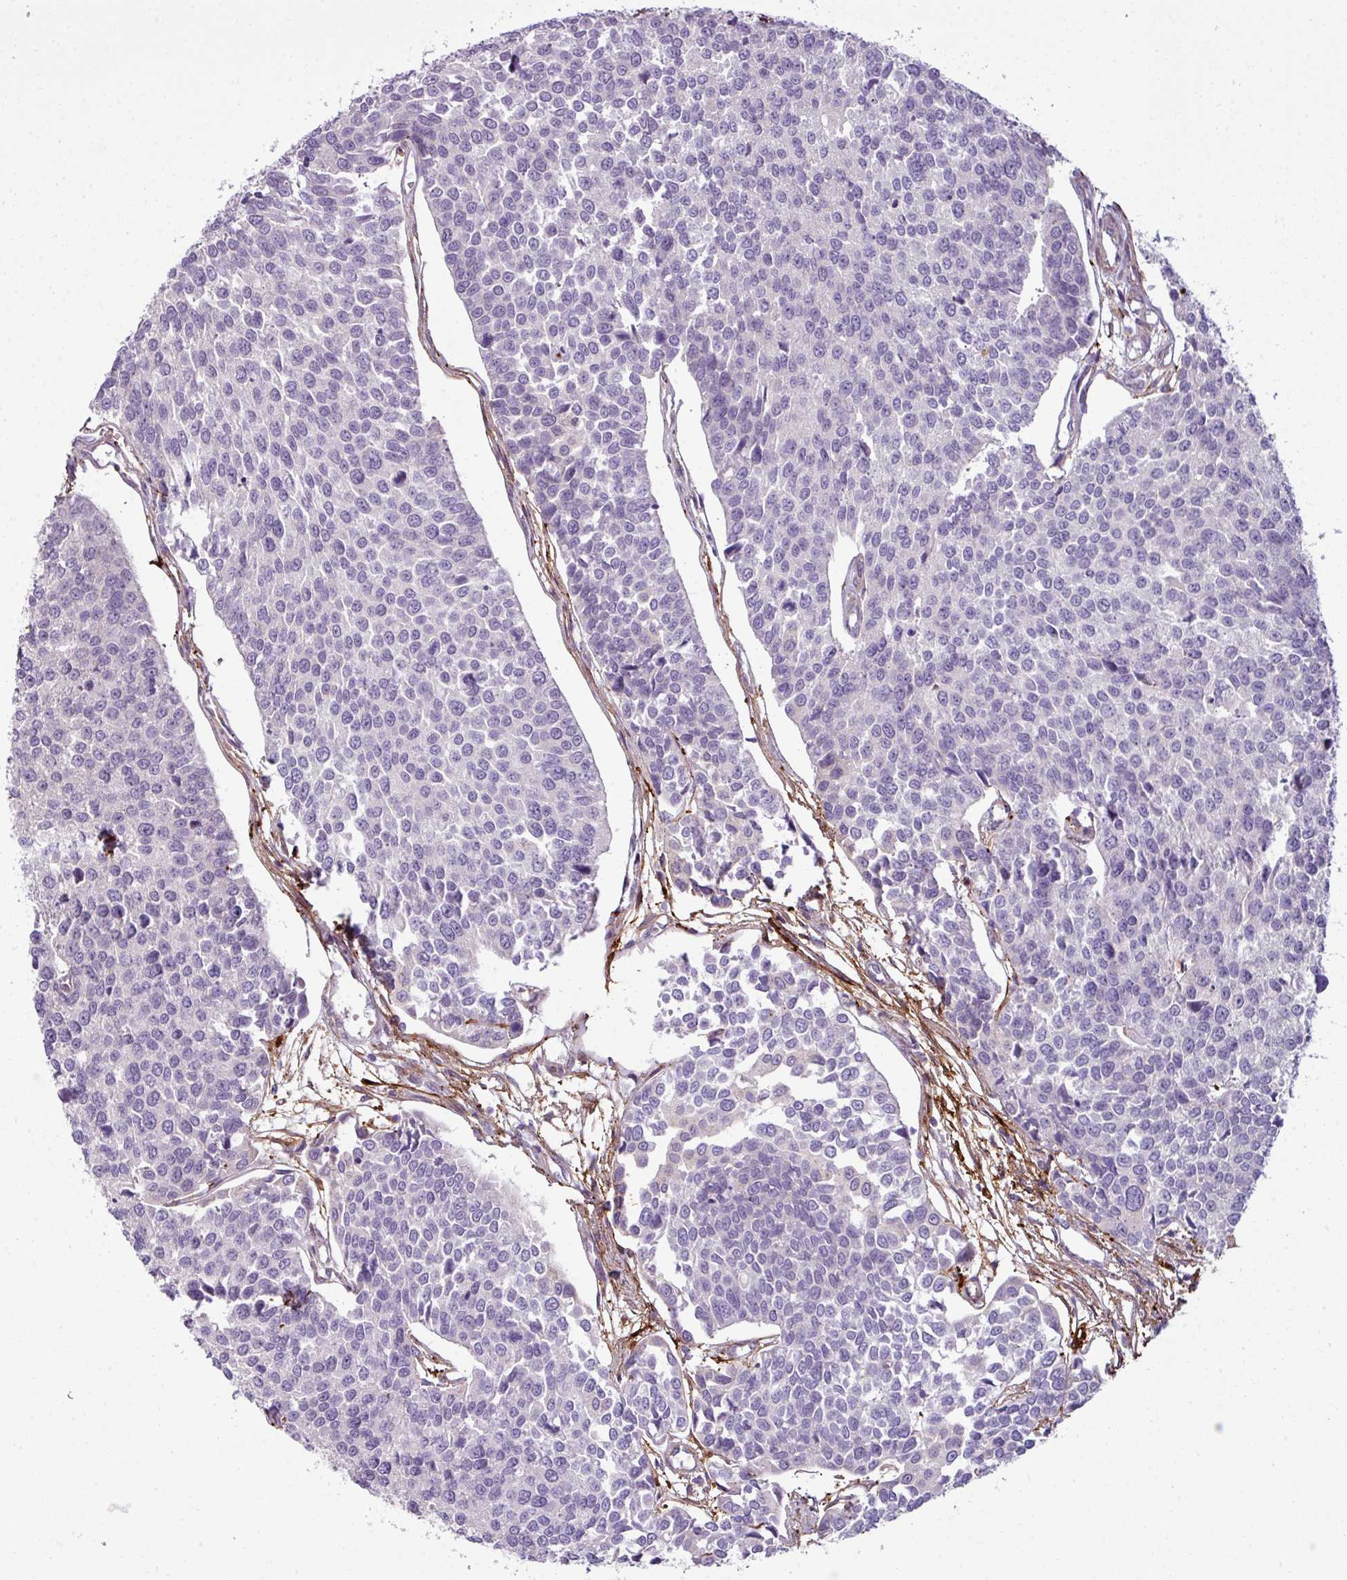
{"staining": {"intensity": "negative", "quantity": "none", "location": "none"}, "tissue": "urothelial cancer", "cell_type": "Tumor cells", "image_type": "cancer", "snomed": [{"axis": "morphology", "description": "Urothelial carcinoma, Low grade"}, {"axis": "topography", "description": "Urinary bladder"}], "caption": "Immunohistochemistry (IHC) of human urothelial cancer reveals no expression in tumor cells.", "gene": "COL8A1", "patient": {"sex": "female", "age": 78}}